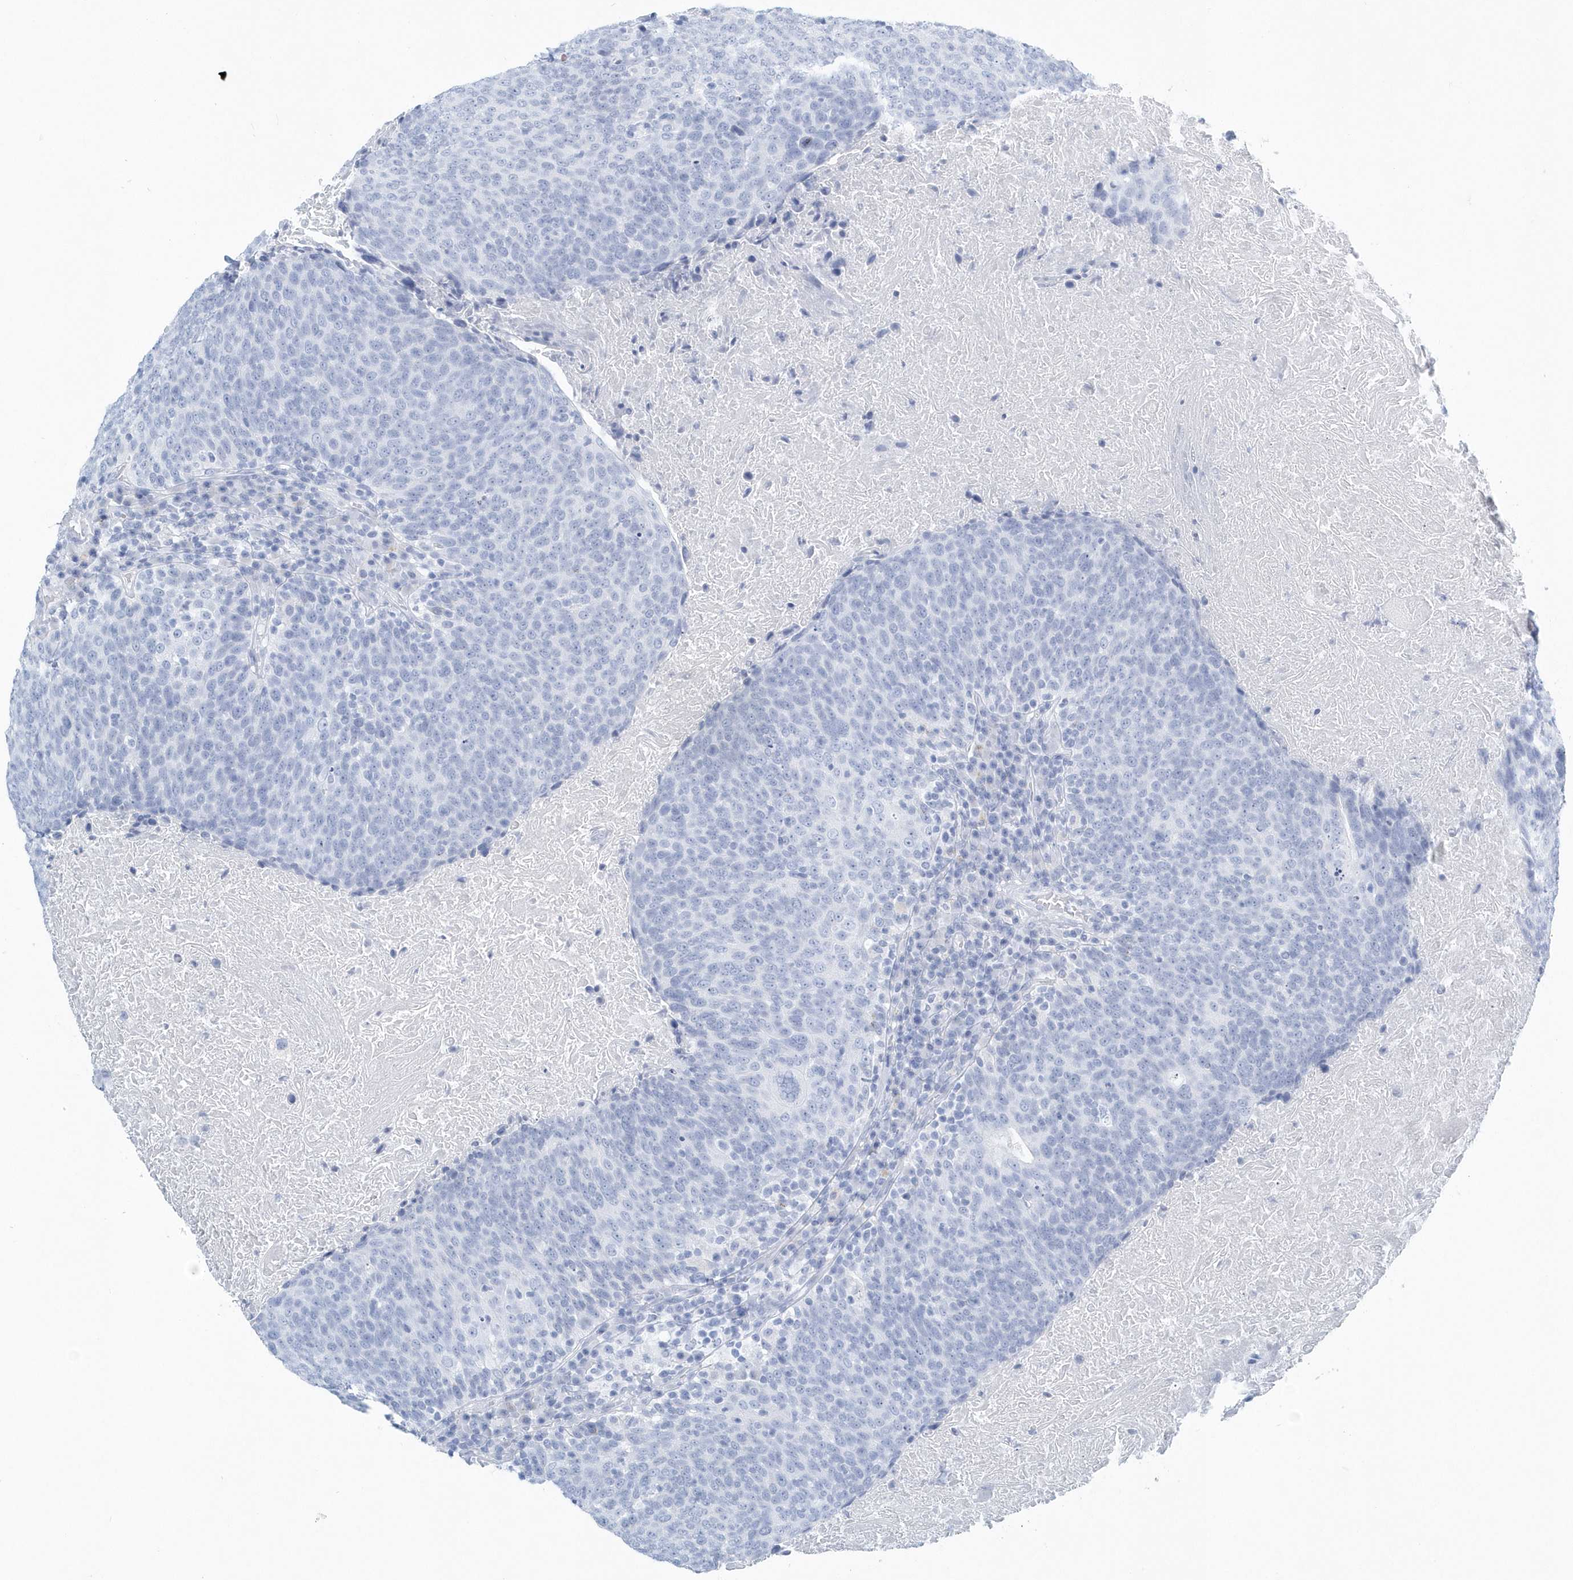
{"staining": {"intensity": "negative", "quantity": "none", "location": "none"}, "tissue": "head and neck cancer", "cell_type": "Tumor cells", "image_type": "cancer", "snomed": [{"axis": "morphology", "description": "Squamous cell carcinoma, NOS"}, {"axis": "morphology", "description": "Squamous cell carcinoma, metastatic, NOS"}, {"axis": "topography", "description": "Lymph node"}, {"axis": "topography", "description": "Head-Neck"}], "caption": "Photomicrograph shows no significant protein staining in tumor cells of squamous cell carcinoma (head and neck).", "gene": "PTPRO", "patient": {"sex": "male", "age": 62}}